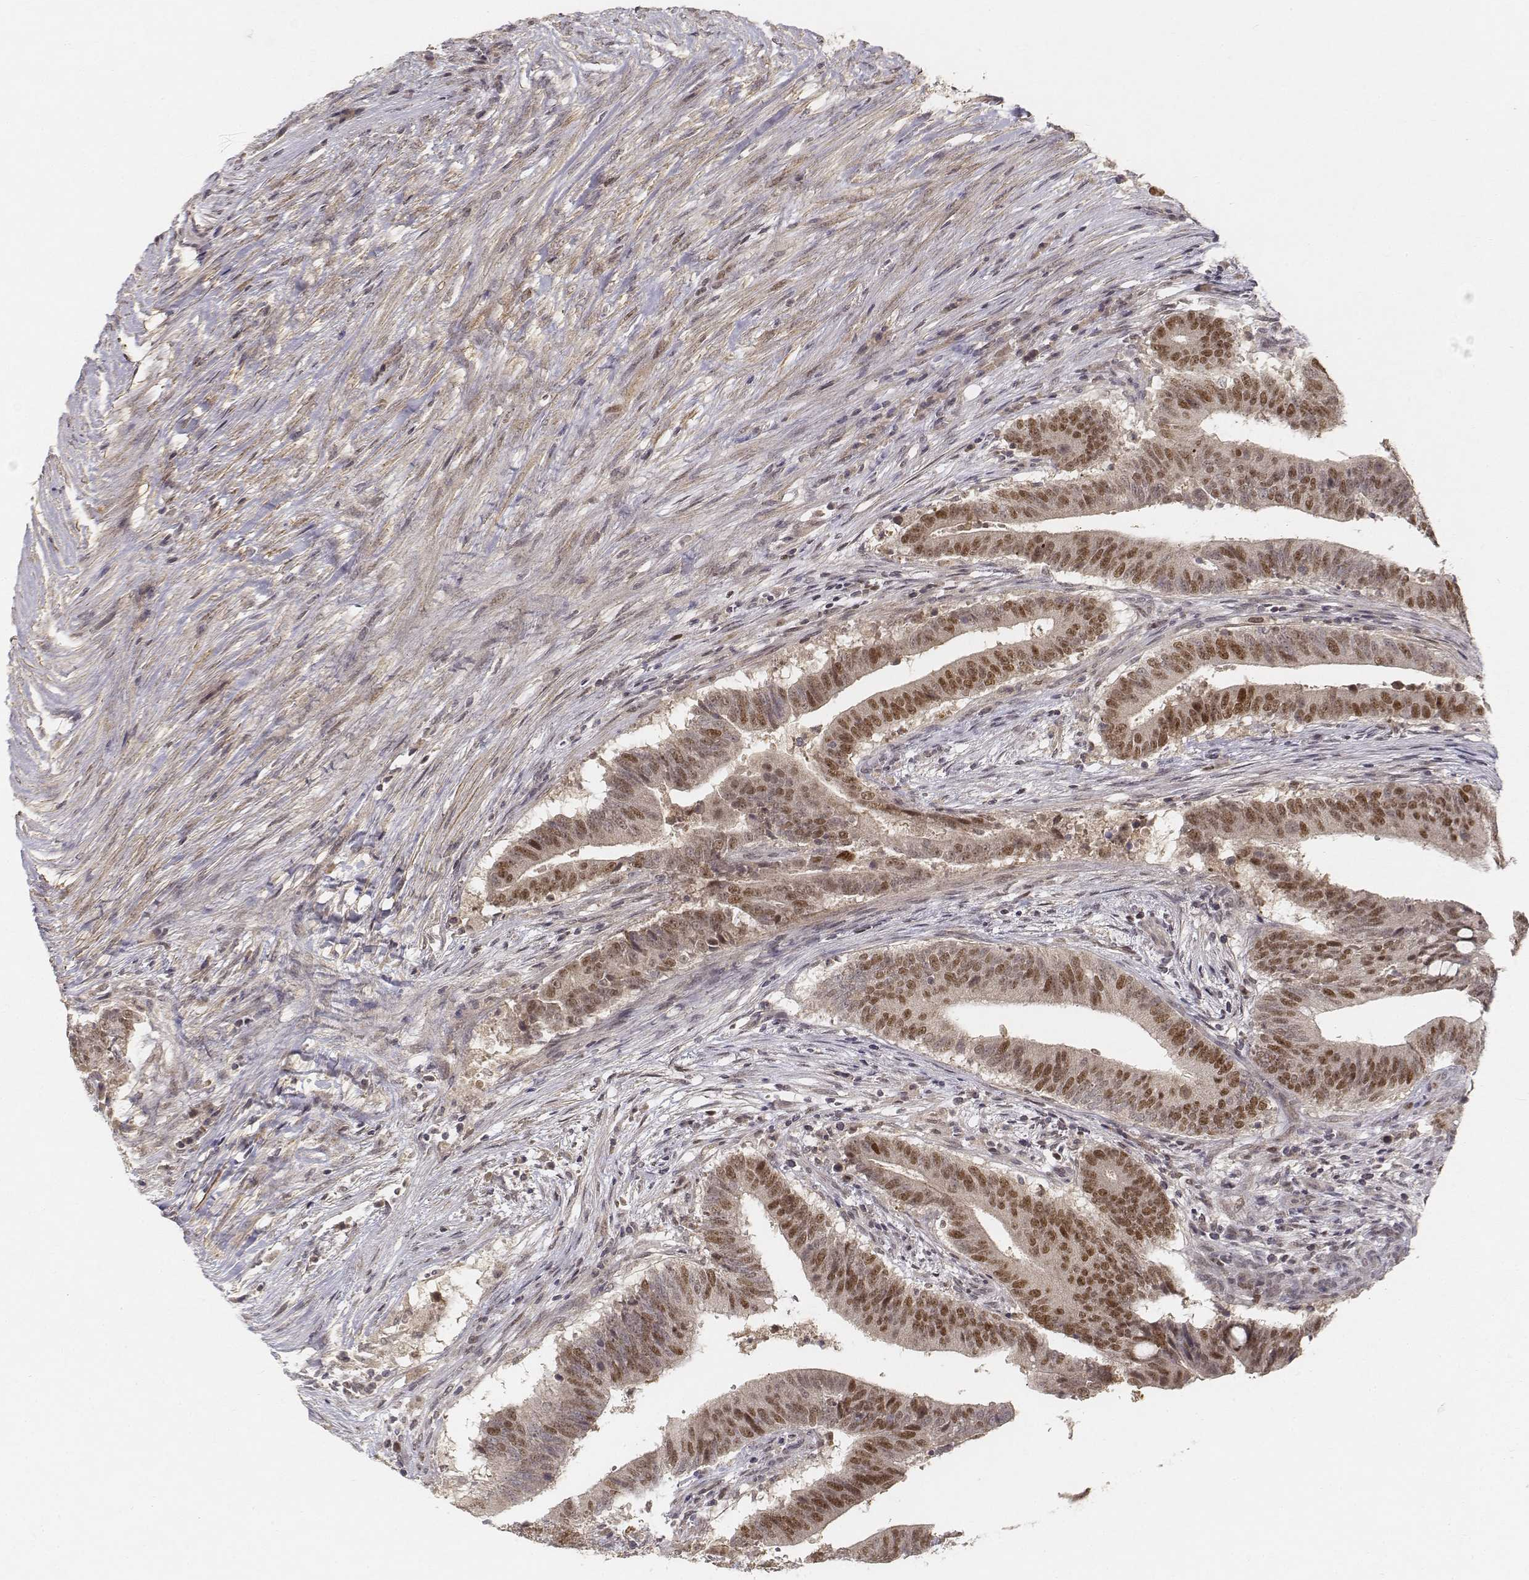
{"staining": {"intensity": "moderate", "quantity": ">75%", "location": "nuclear"}, "tissue": "colorectal cancer", "cell_type": "Tumor cells", "image_type": "cancer", "snomed": [{"axis": "morphology", "description": "Adenocarcinoma, NOS"}, {"axis": "topography", "description": "Colon"}], "caption": "DAB (3,3'-diaminobenzidine) immunohistochemical staining of human colorectal cancer demonstrates moderate nuclear protein staining in about >75% of tumor cells. (Stains: DAB in brown, nuclei in blue, Microscopy: brightfield microscopy at high magnification).", "gene": "FANCD2", "patient": {"sex": "female", "age": 43}}